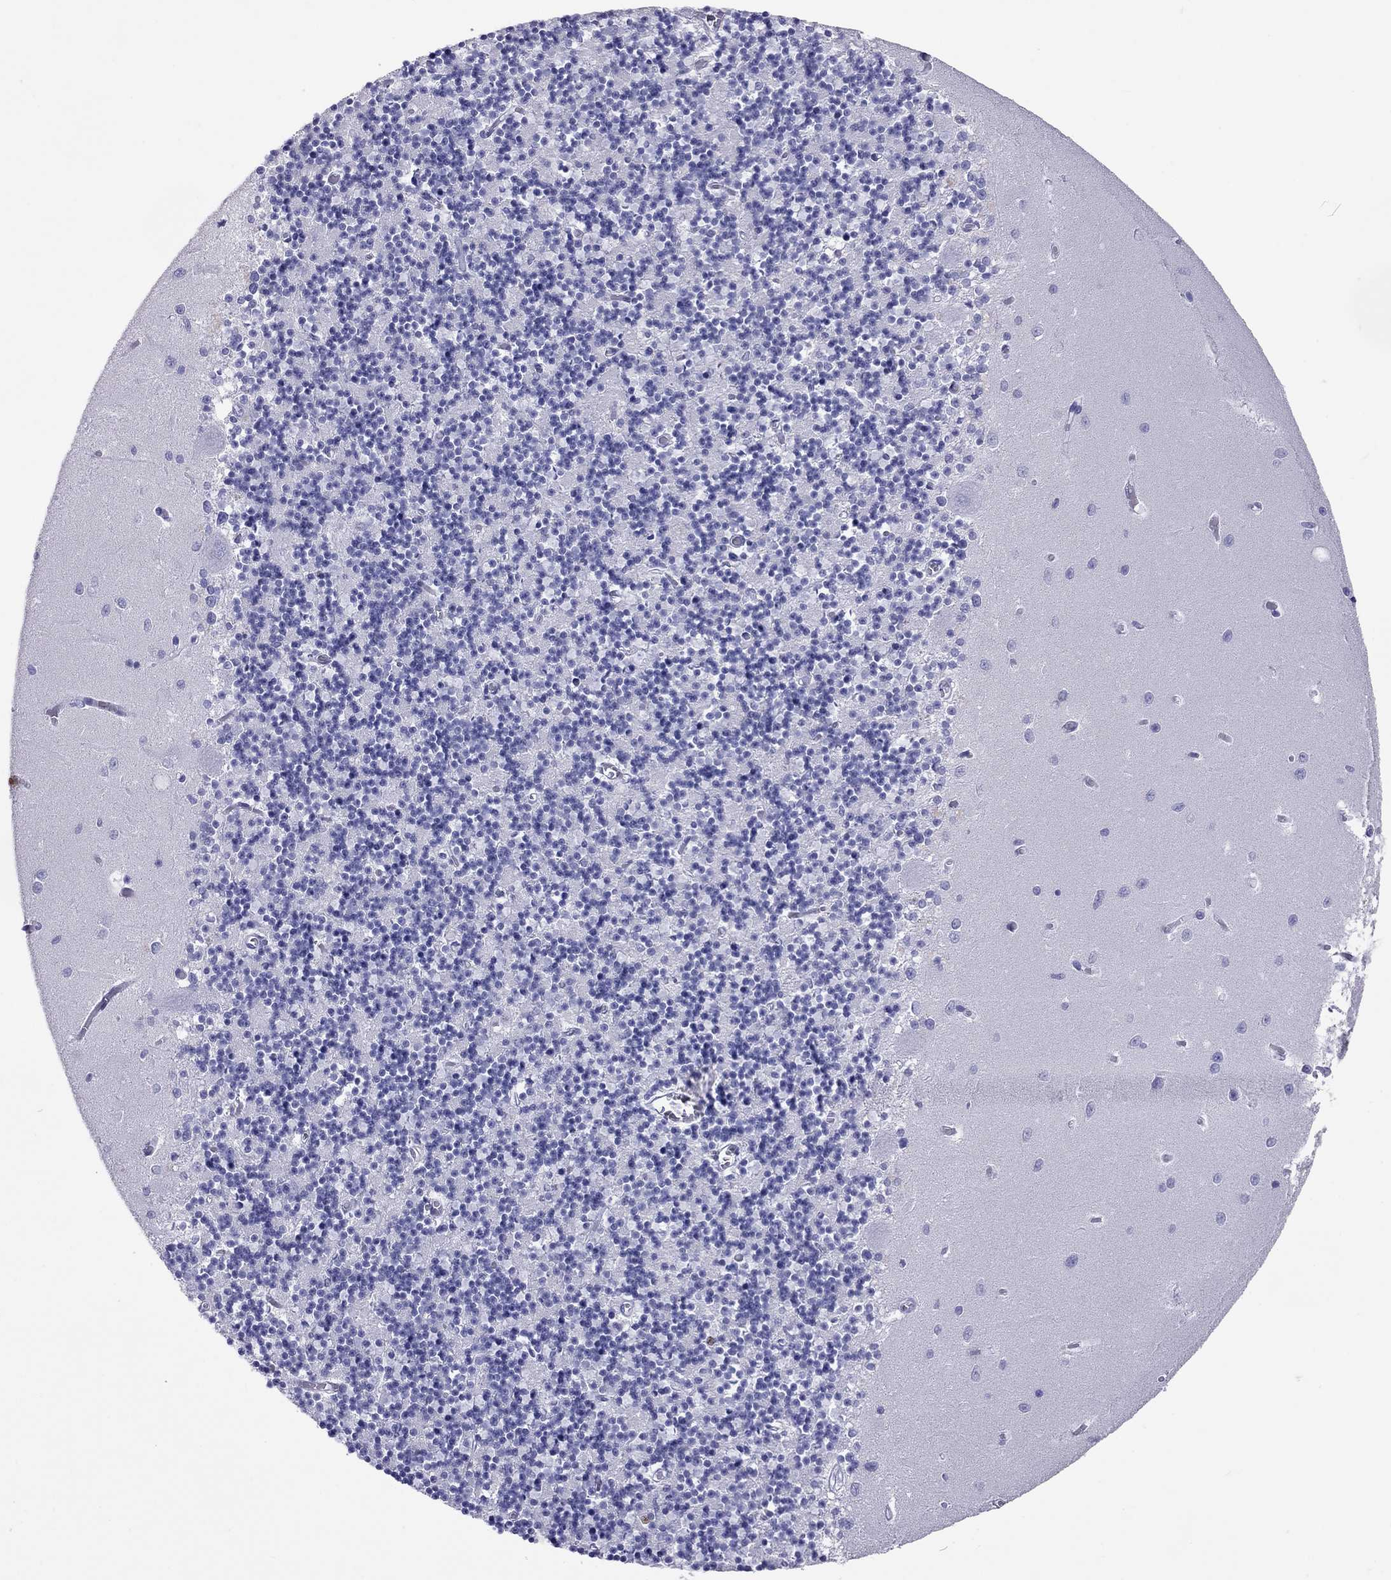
{"staining": {"intensity": "negative", "quantity": "none", "location": "none"}, "tissue": "cerebellum", "cell_type": "Cells in granular layer", "image_type": "normal", "snomed": [{"axis": "morphology", "description": "Normal tissue, NOS"}, {"axis": "topography", "description": "Cerebellum"}], "caption": "Immunohistochemistry of unremarkable cerebellum demonstrates no staining in cells in granular layer.", "gene": "SLAMF1", "patient": {"sex": "female", "age": 64}}